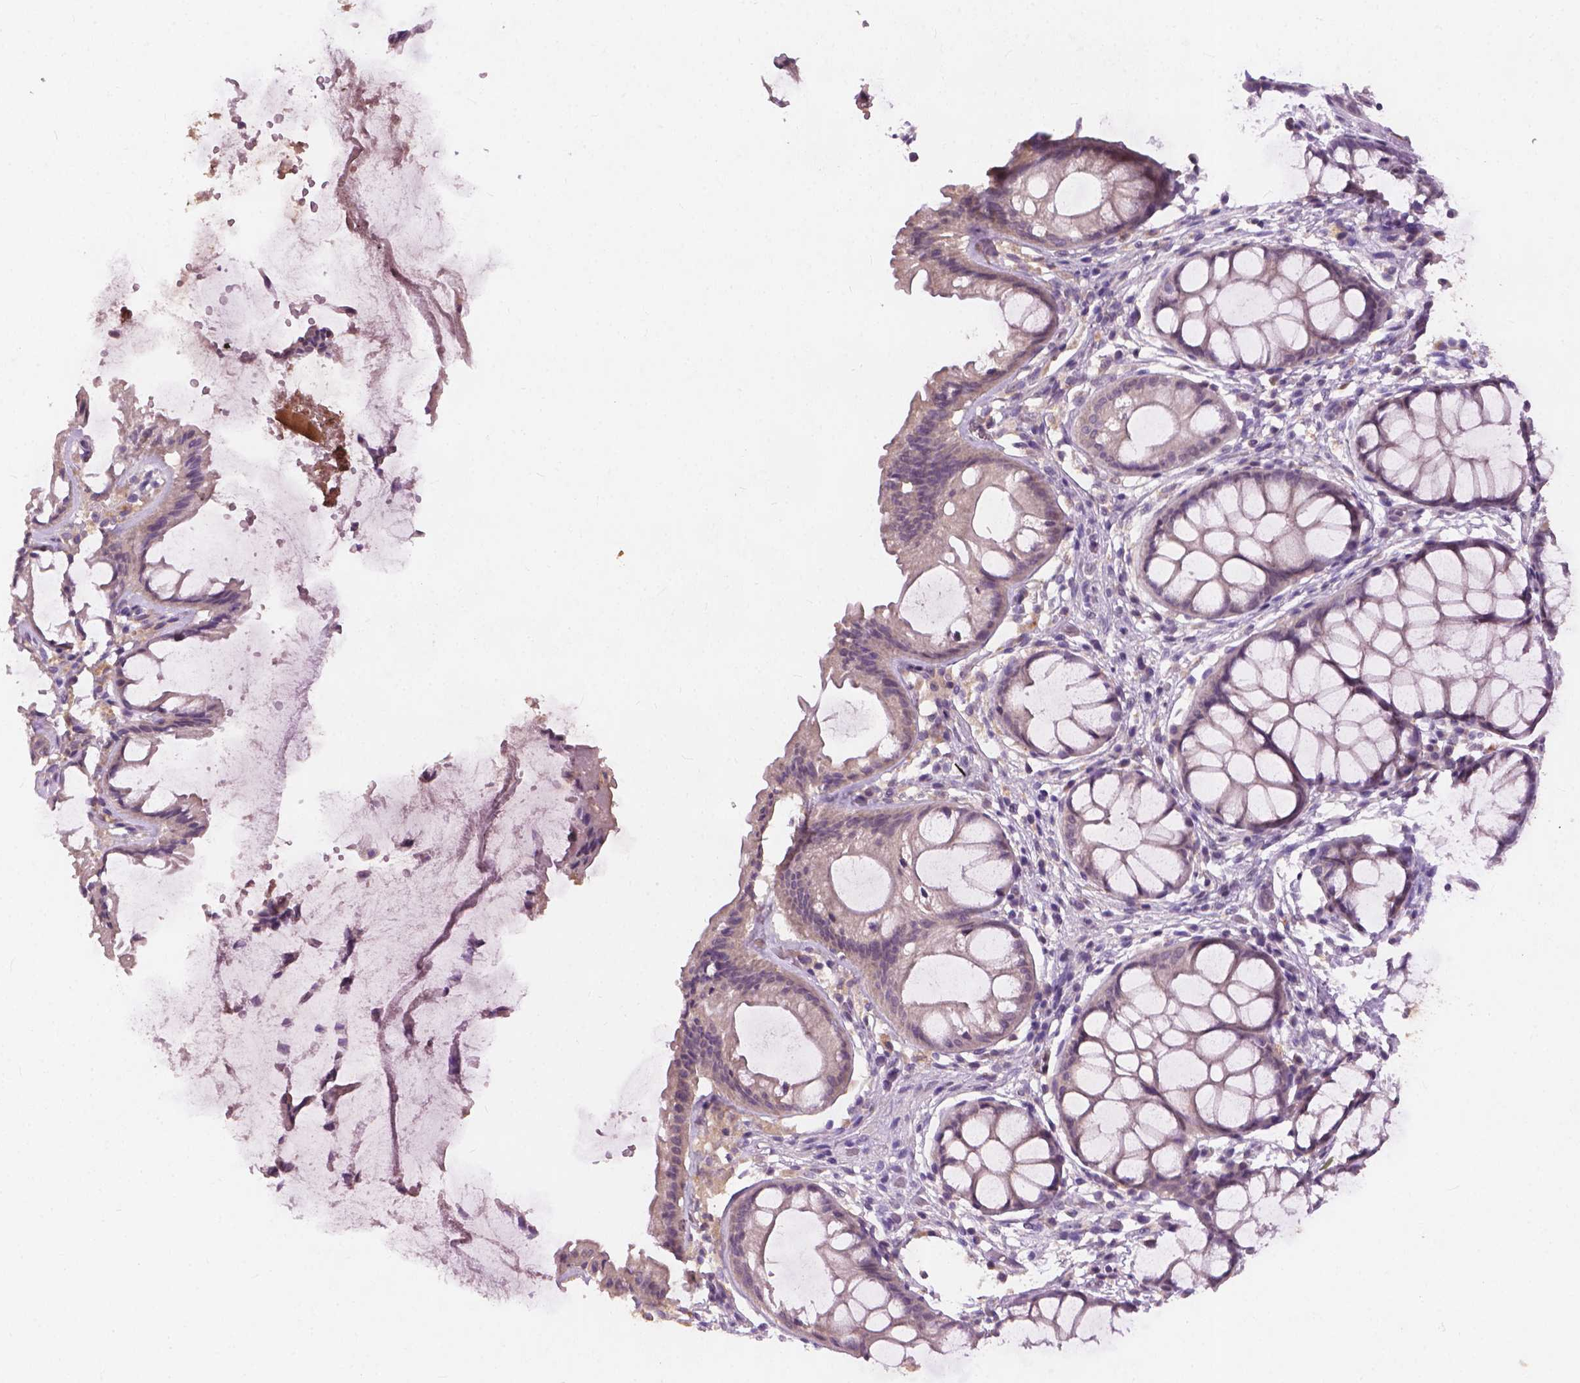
{"staining": {"intensity": "negative", "quantity": "none", "location": "none"}, "tissue": "rectum", "cell_type": "Glandular cells", "image_type": "normal", "snomed": [{"axis": "morphology", "description": "Normal tissue, NOS"}, {"axis": "topography", "description": "Rectum"}], "caption": "Glandular cells show no significant positivity in normal rectum.", "gene": "KRT17", "patient": {"sex": "female", "age": 62}}